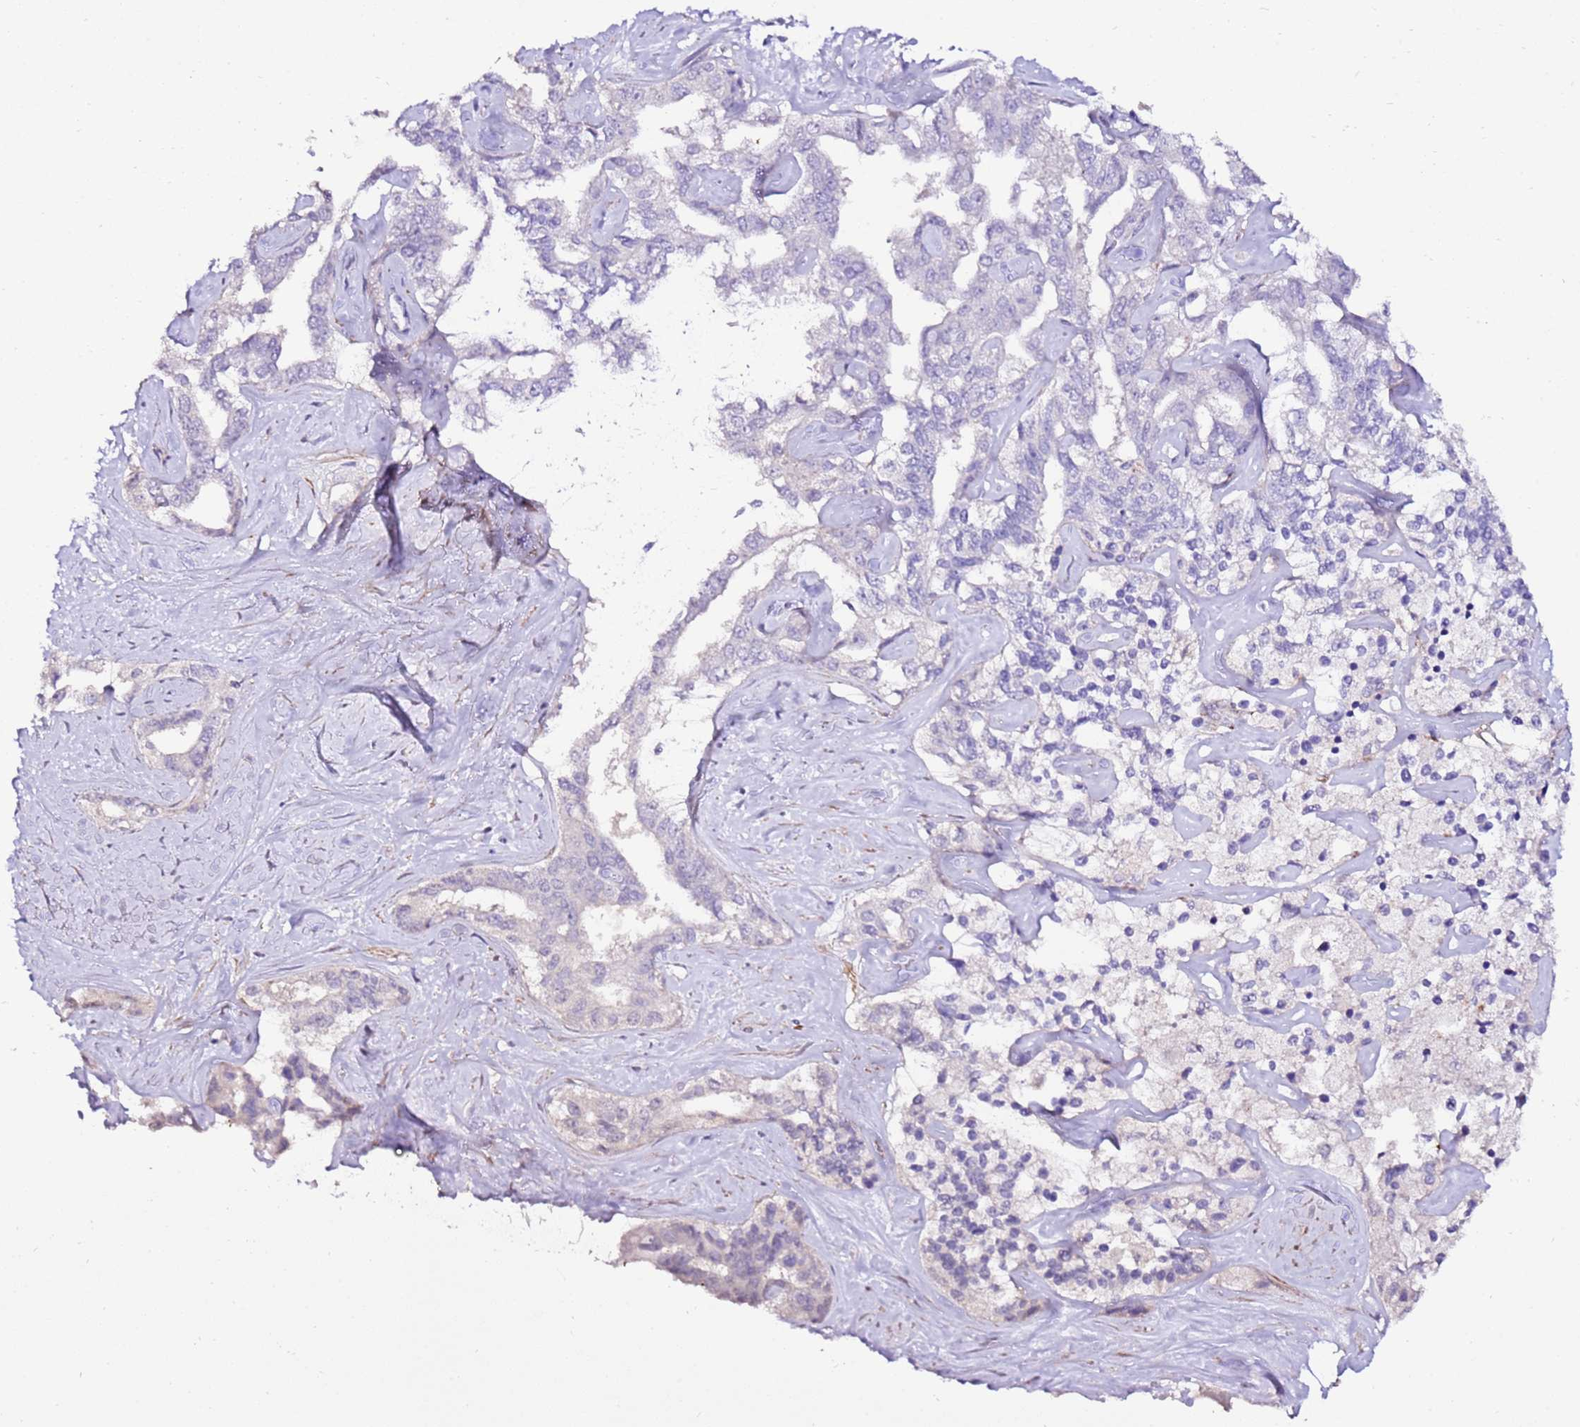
{"staining": {"intensity": "negative", "quantity": "none", "location": "none"}, "tissue": "liver cancer", "cell_type": "Tumor cells", "image_type": "cancer", "snomed": [{"axis": "morphology", "description": "Cholangiocarcinoma"}, {"axis": "topography", "description": "Liver"}], "caption": "Liver cholangiocarcinoma was stained to show a protein in brown. There is no significant positivity in tumor cells.", "gene": "ART5", "patient": {"sex": "male", "age": 59}}